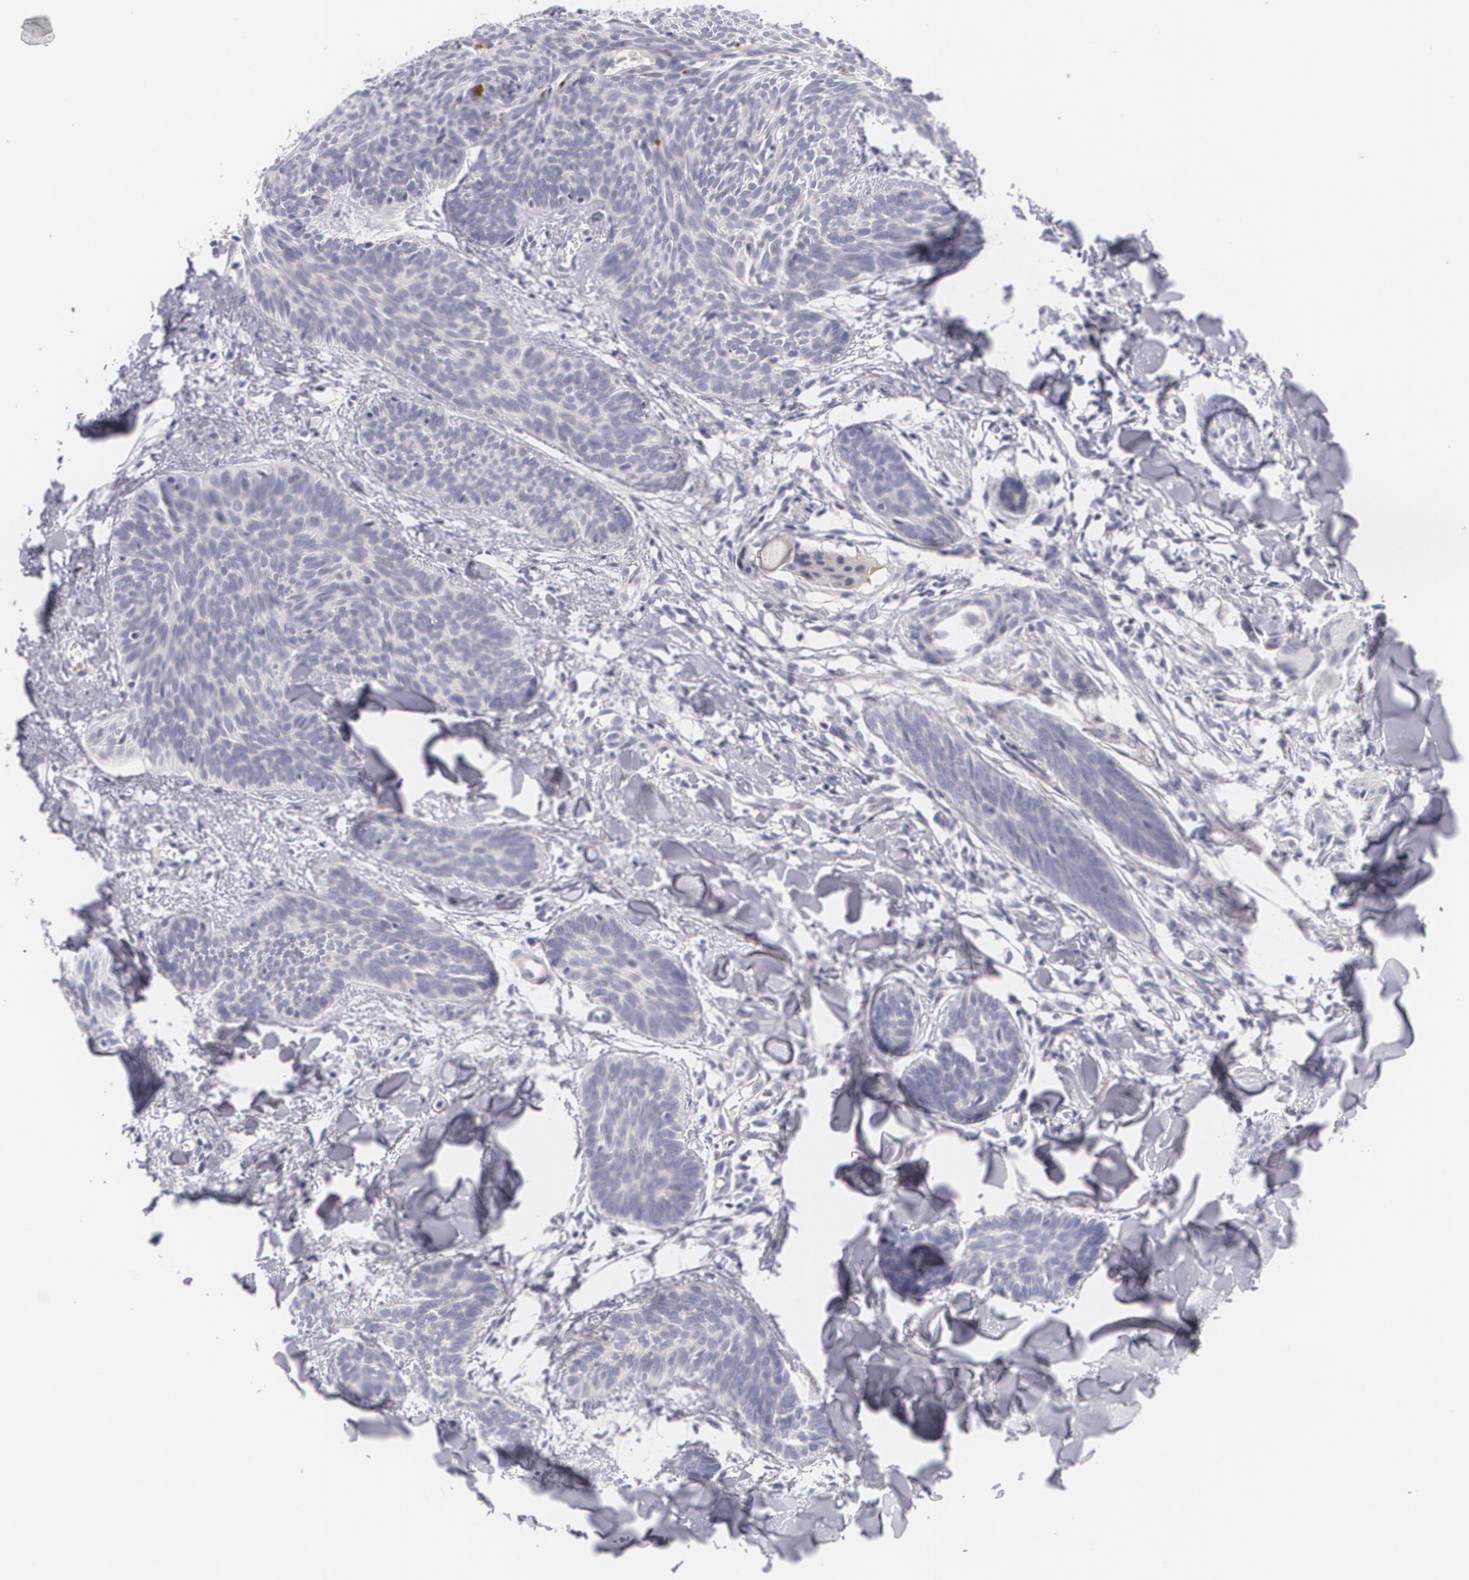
{"staining": {"intensity": "negative", "quantity": "none", "location": "none"}, "tissue": "skin cancer", "cell_type": "Tumor cells", "image_type": "cancer", "snomed": [{"axis": "morphology", "description": "Basal cell carcinoma"}, {"axis": "topography", "description": "Skin"}], "caption": "Protein analysis of skin cancer shows no significant expression in tumor cells. (Immunohistochemistry (ihc), brightfield microscopy, high magnification).", "gene": "FAM181A", "patient": {"sex": "female", "age": 81}}